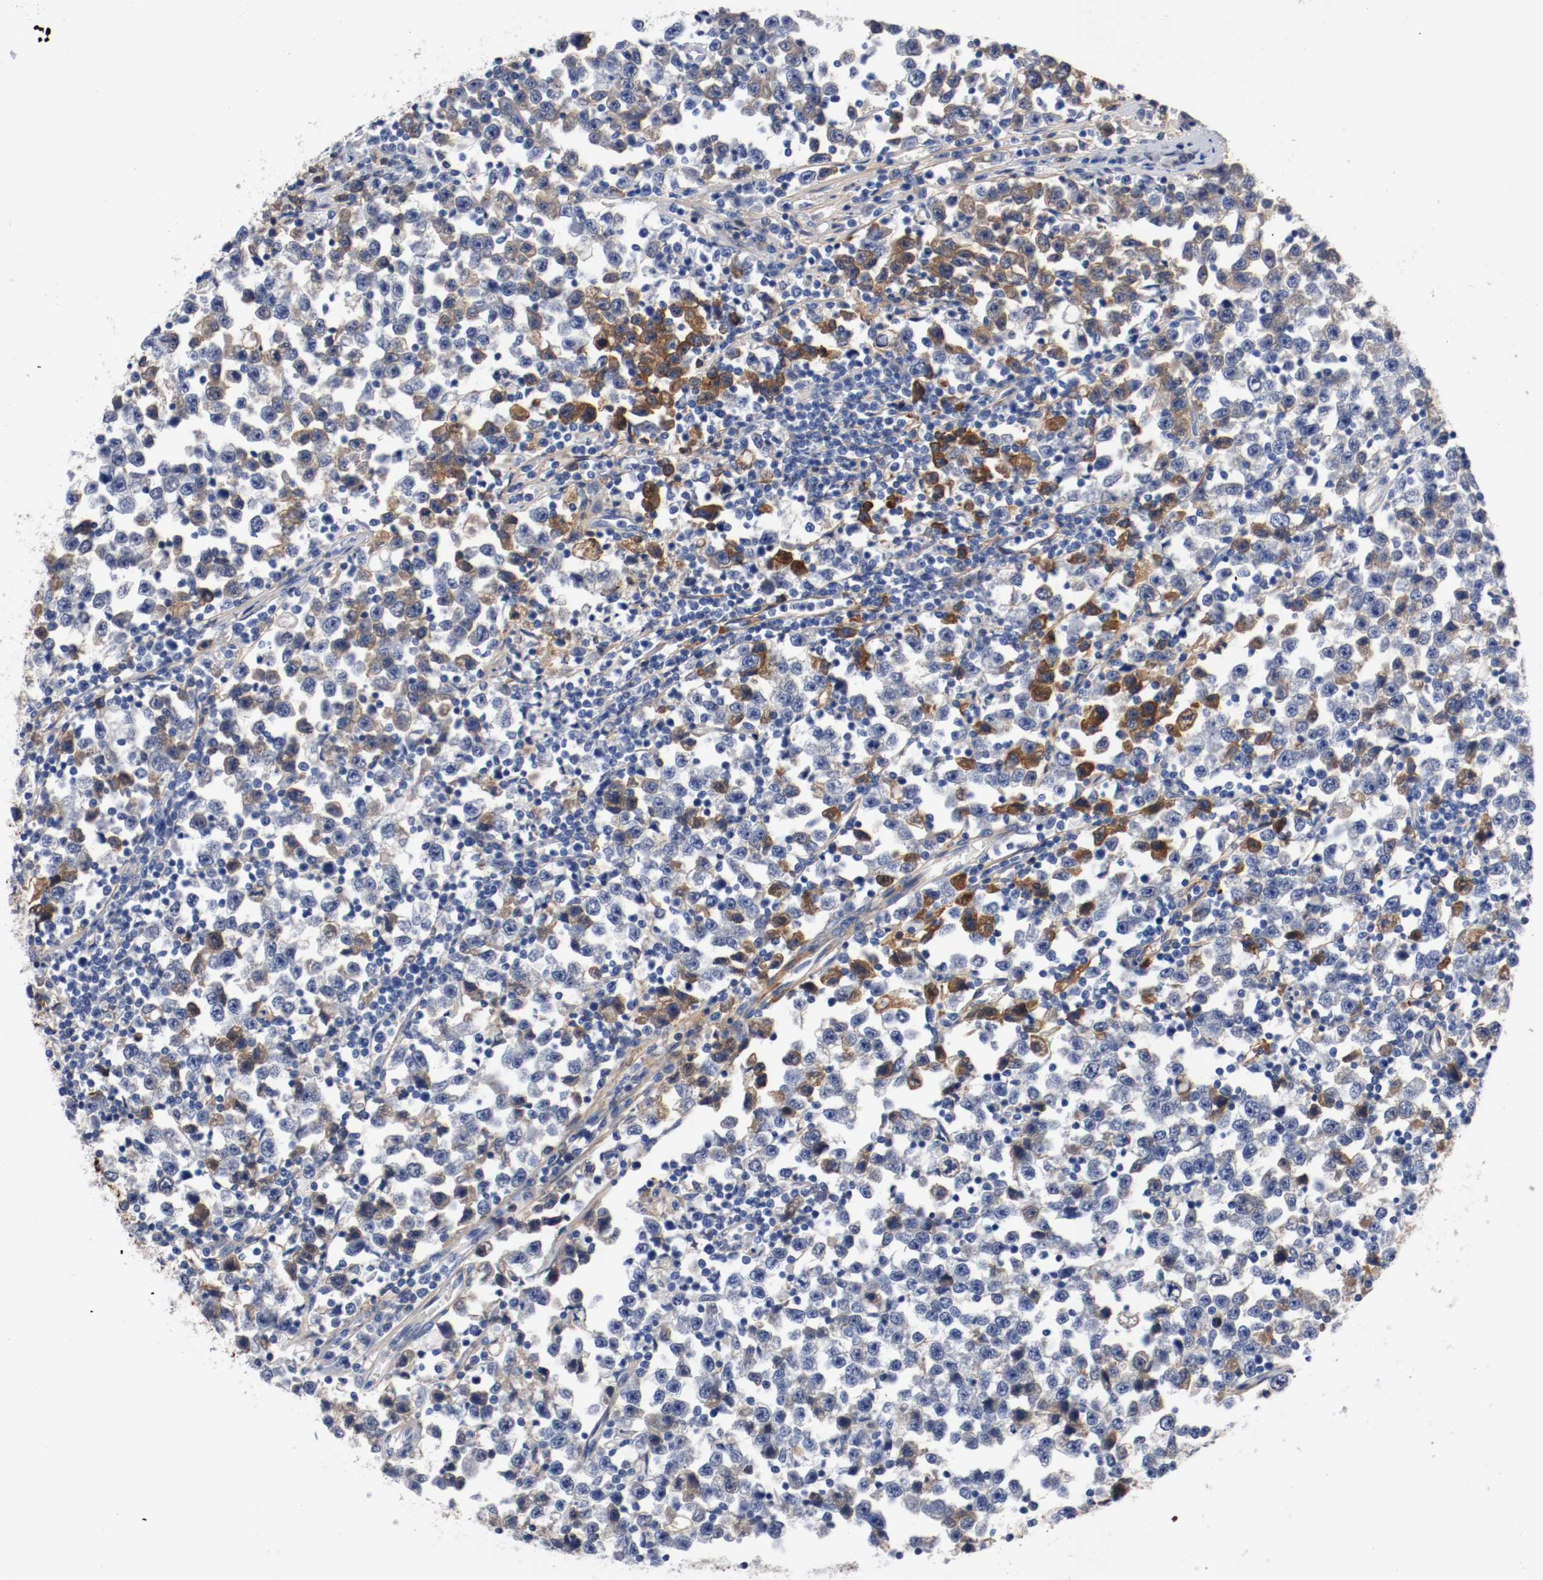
{"staining": {"intensity": "moderate", "quantity": "25%-75%", "location": "cytoplasmic/membranous"}, "tissue": "testis cancer", "cell_type": "Tumor cells", "image_type": "cancer", "snomed": [{"axis": "morphology", "description": "Seminoma, NOS"}, {"axis": "topography", "description": "Testis"}], "caption": "A brown stain labels moderate cytoplasmic/membranous staining of a protein in testis cancer (seminoma) tumor cells.", "gene": "TNC", "patient": {"sex": "male", "age": 43}}